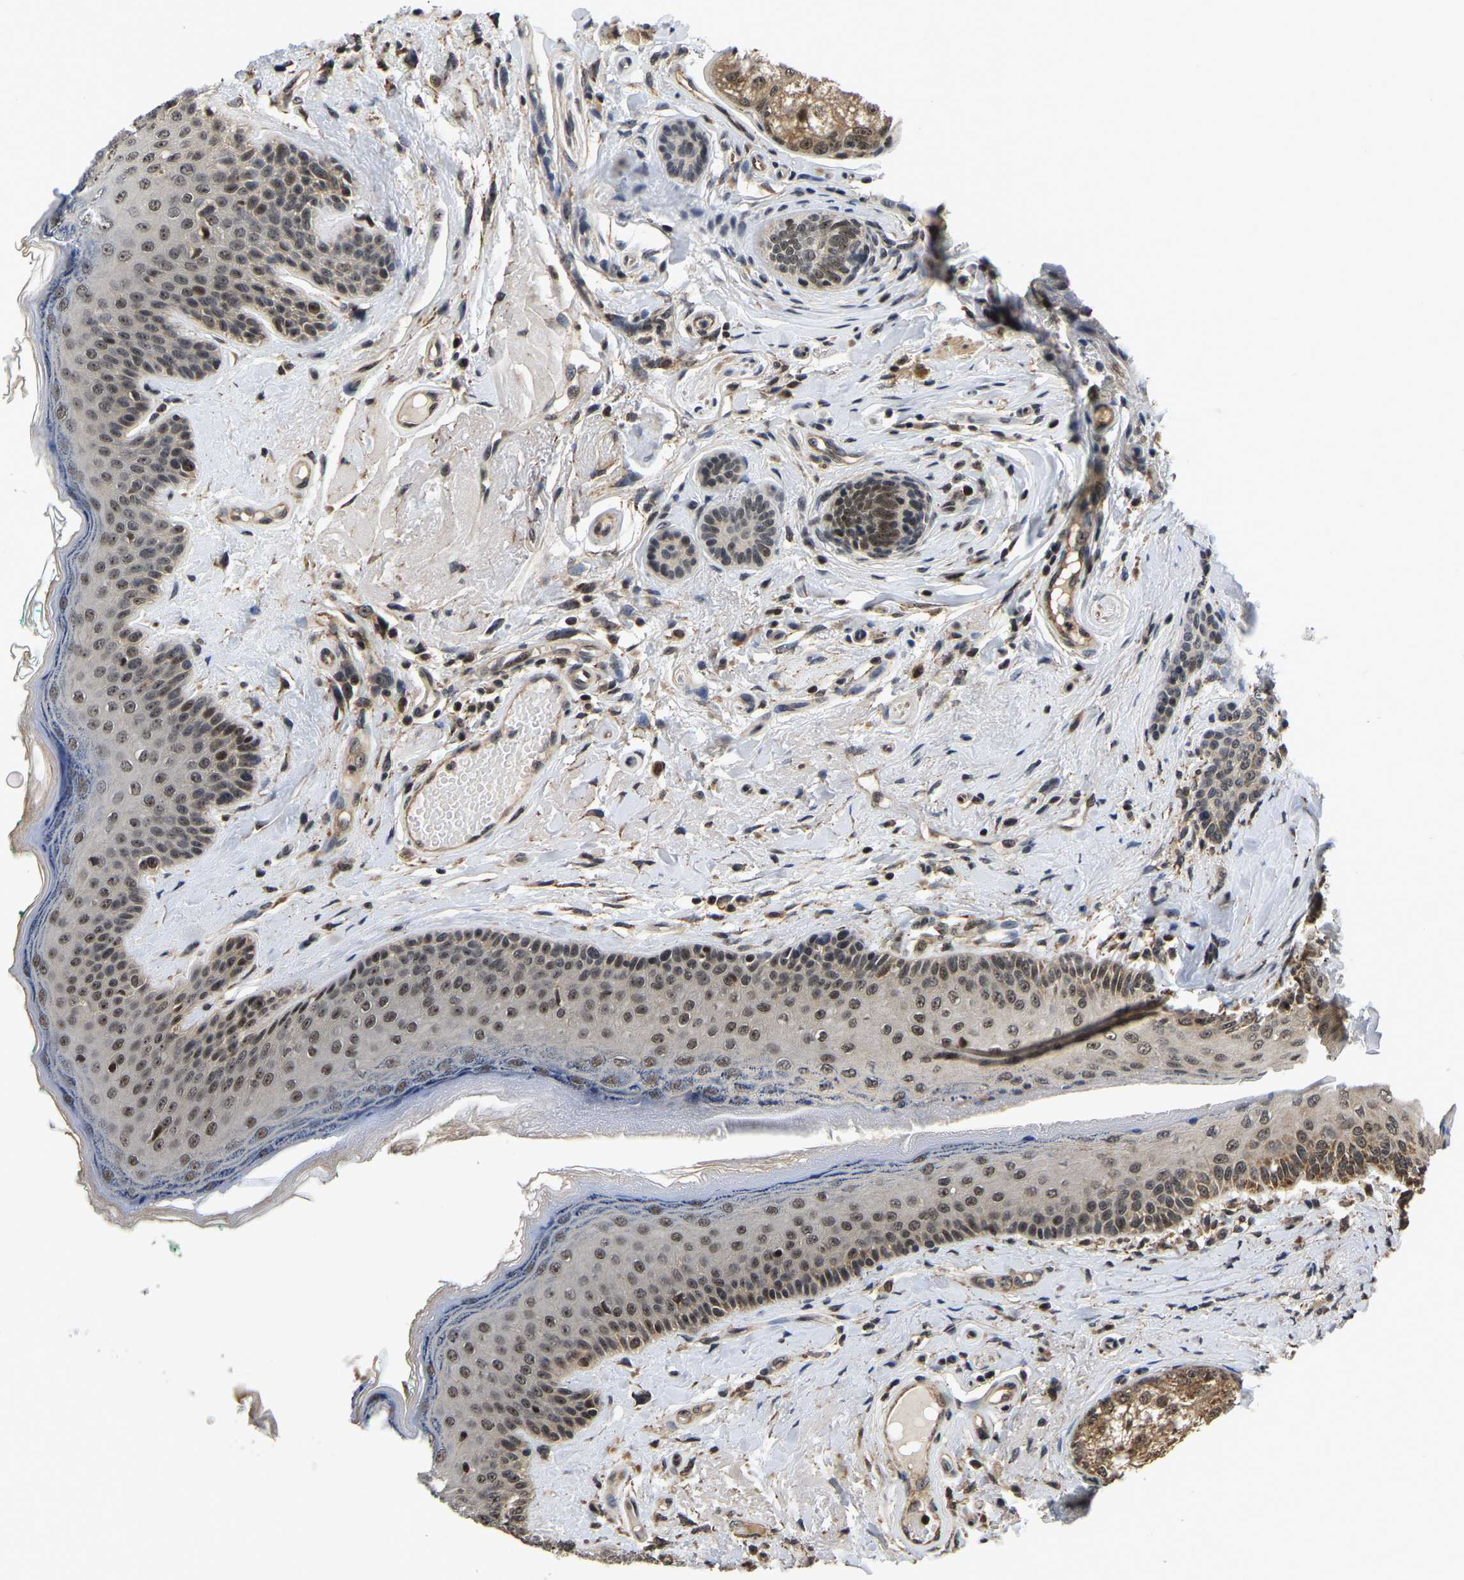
{"staining": {"intensity": "strong", "quantity": "25%-75%", "location": "cytoplasmic/membranous,nuclear"}, "tissue": "oral mucosa", "cell_type": "Squamous epithelial cells", "image_type": "normal", "snomed": [{"axis": "morphology", "description": "Normal tissue, NOS"}, {"axis": "topography", "description": "Skin"}, {"axis": "topography", "description": "Oral tissue"}], "caption": "The photomicrograph exhibits staining of unremarkable oral mucosa, revealing strong cytoplasmic/membranous,nuclear protein expression (brown color) within squamous epithelial cells.", "gene": "CIAO1", "patient": {"sex": "male", "age": 84}}